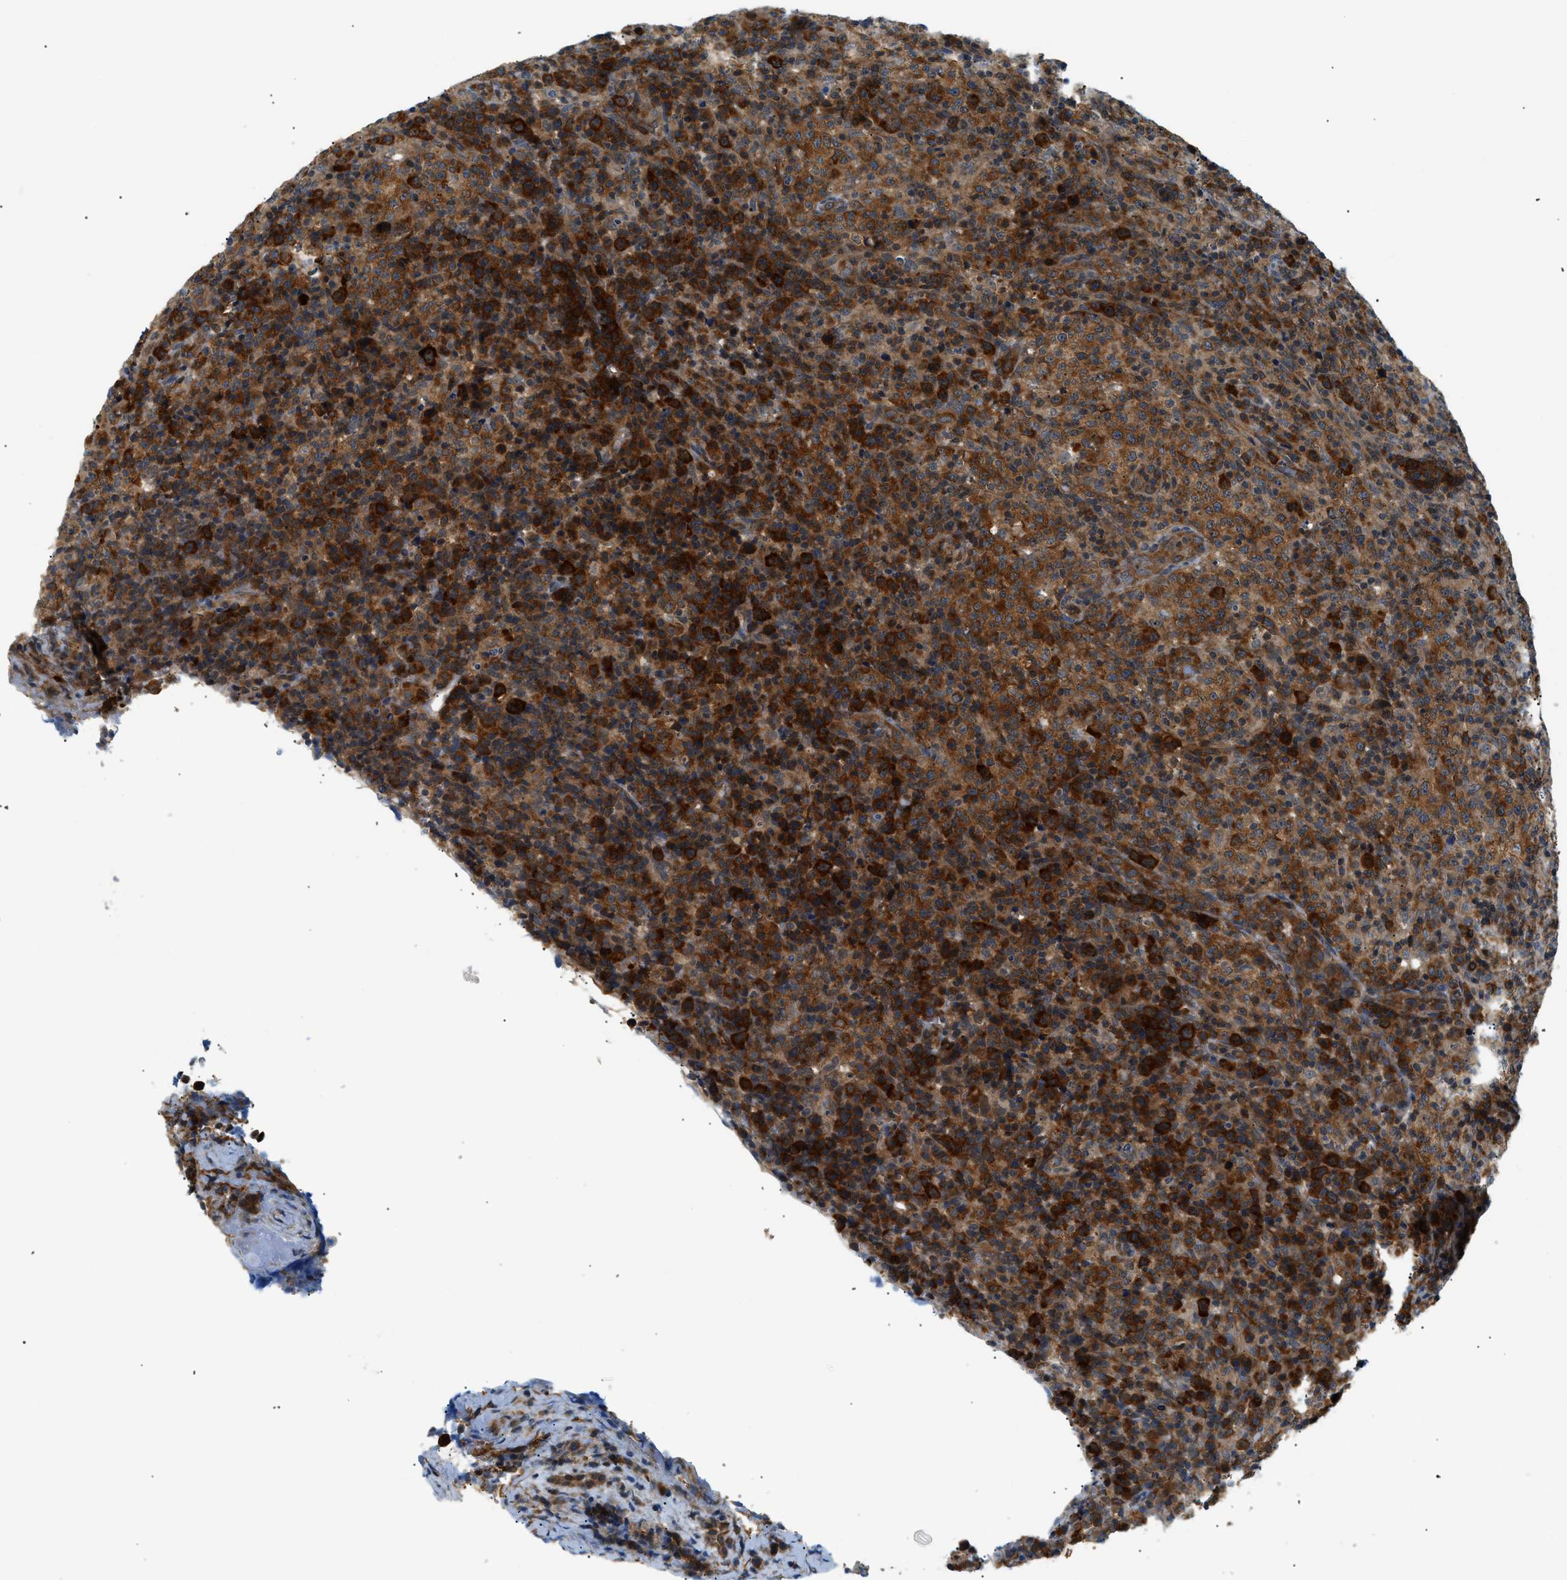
{"staining": {"intensity": "strong", "quantity": ">75%", "location": "cytoplasmic/membranous"}, "tissue": "lymphoma", "cell_type": "Tumor cells", "image_type": "cancer", "snomed": [{"axis": "morphology", "description": "Malignant lymphoma, non-Hodgkin's type, High grade"}, {"axis": "topography", "description": "Lymph node"}], "caption": "Immunohistochemistry (IHC) (DAB) staining of malignant lymphoma, non-Hodgkin's type (high-grade) reveals strong cytoplasmic/membranous protein staining in approximately >75% of tumor cells.", "gene": "SRPK1", "patient": {"sex": "female", "age": 76}}